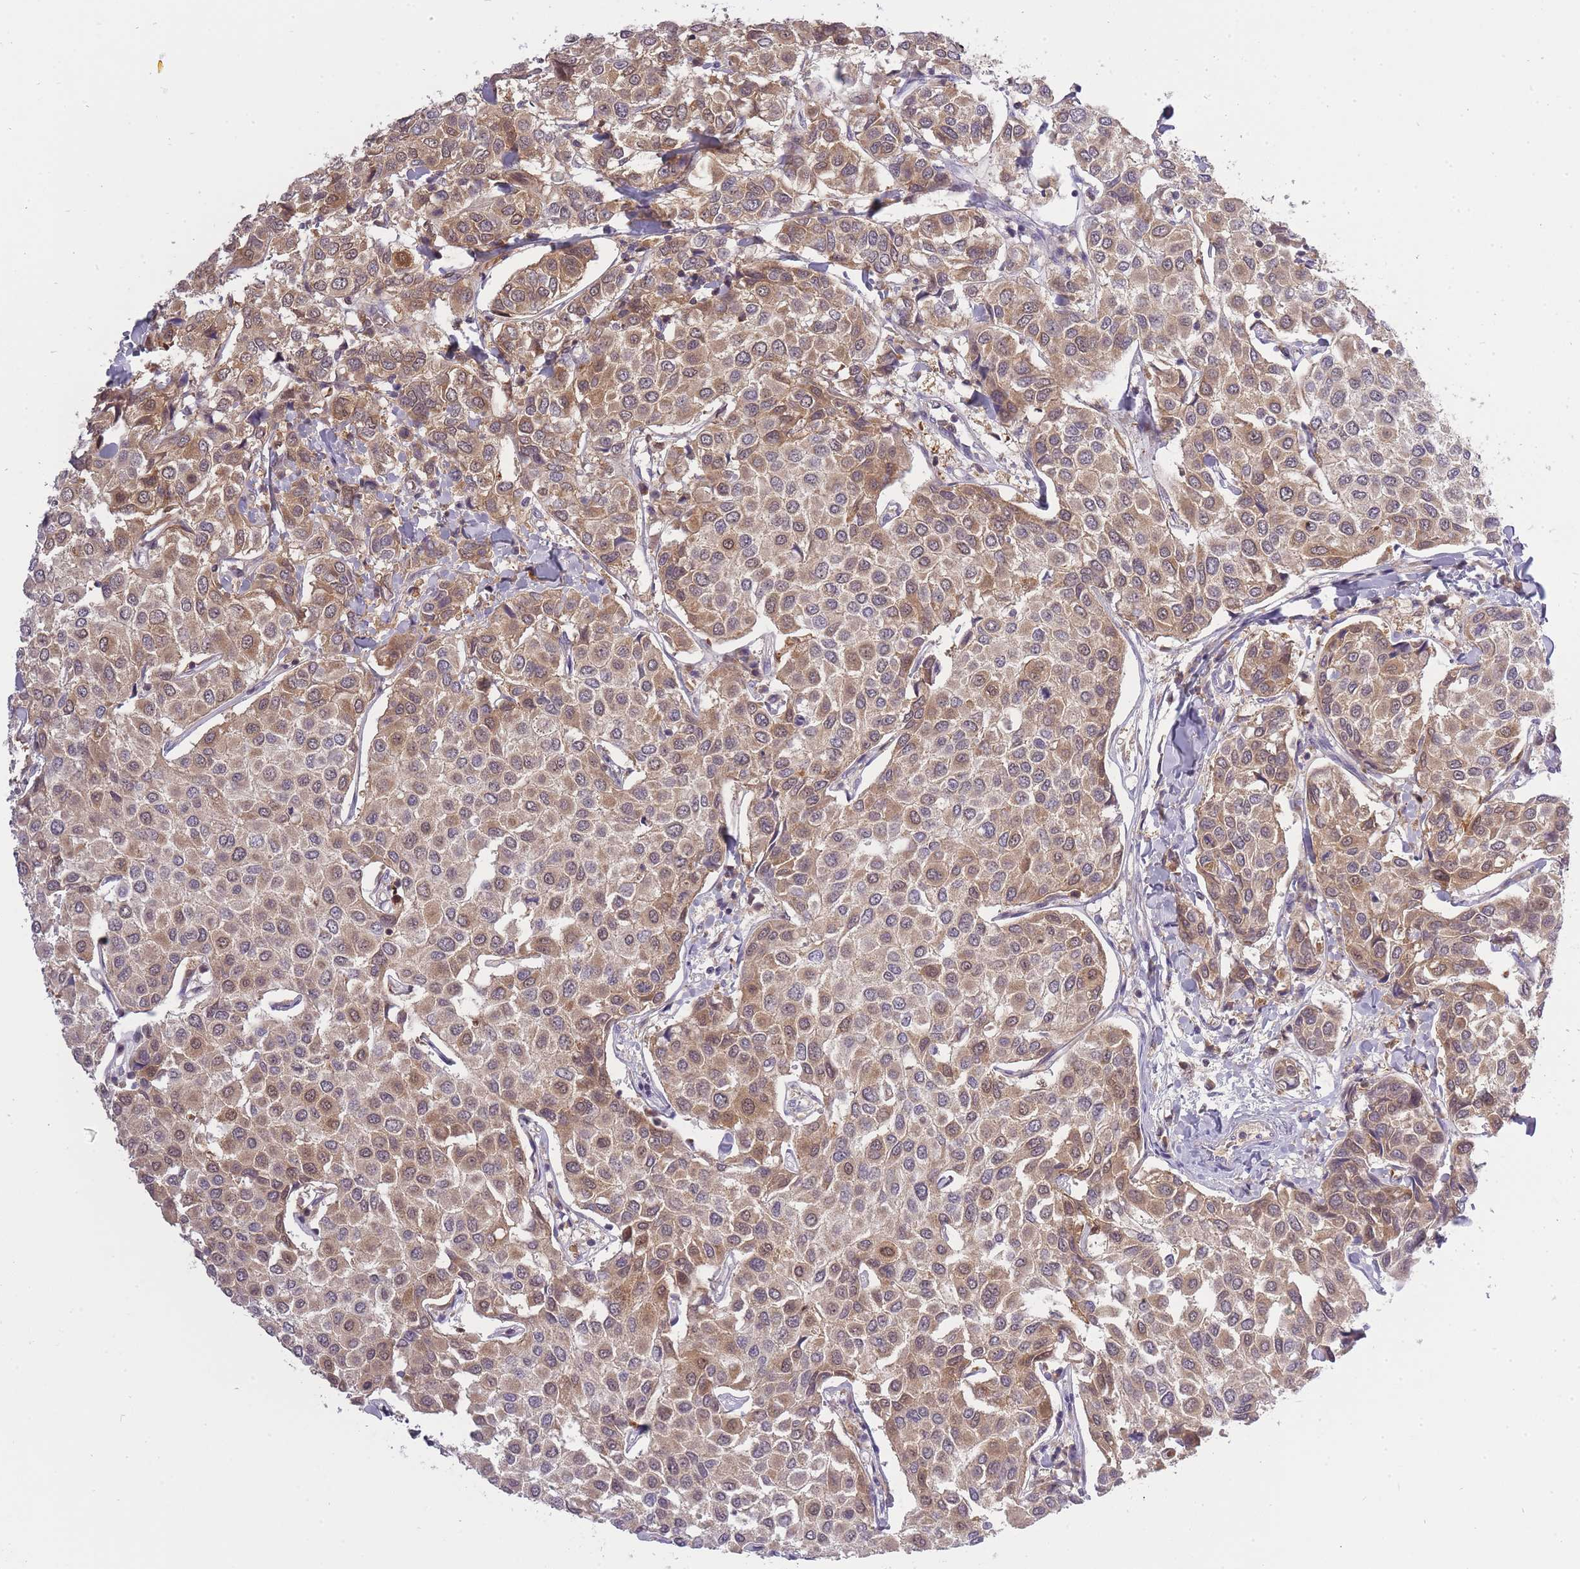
{"staining": {"intensity": "moderate", "quantity": ">75%", "location": "cytoplasmic/membranous,nuclear"}, "tissue": "breast cancer", "cell_type": "Tumor cells", "image_type": "cancer", "snomed": [{"axis": "morphology", "description": "Duct carcinoma"}, {"axis": "topography", "description": "Breast"}], "caption": "The image shows a brown stain indicating the presence of a protein in the cytoplasmic/membranous and nuclear of tumor cells in breast intraductal carcinoma. (Brightfield microscopy of DAB IHC at high magnification).", "gene": "CXorf38", "patient": {"sex": "female", "age": 55}}